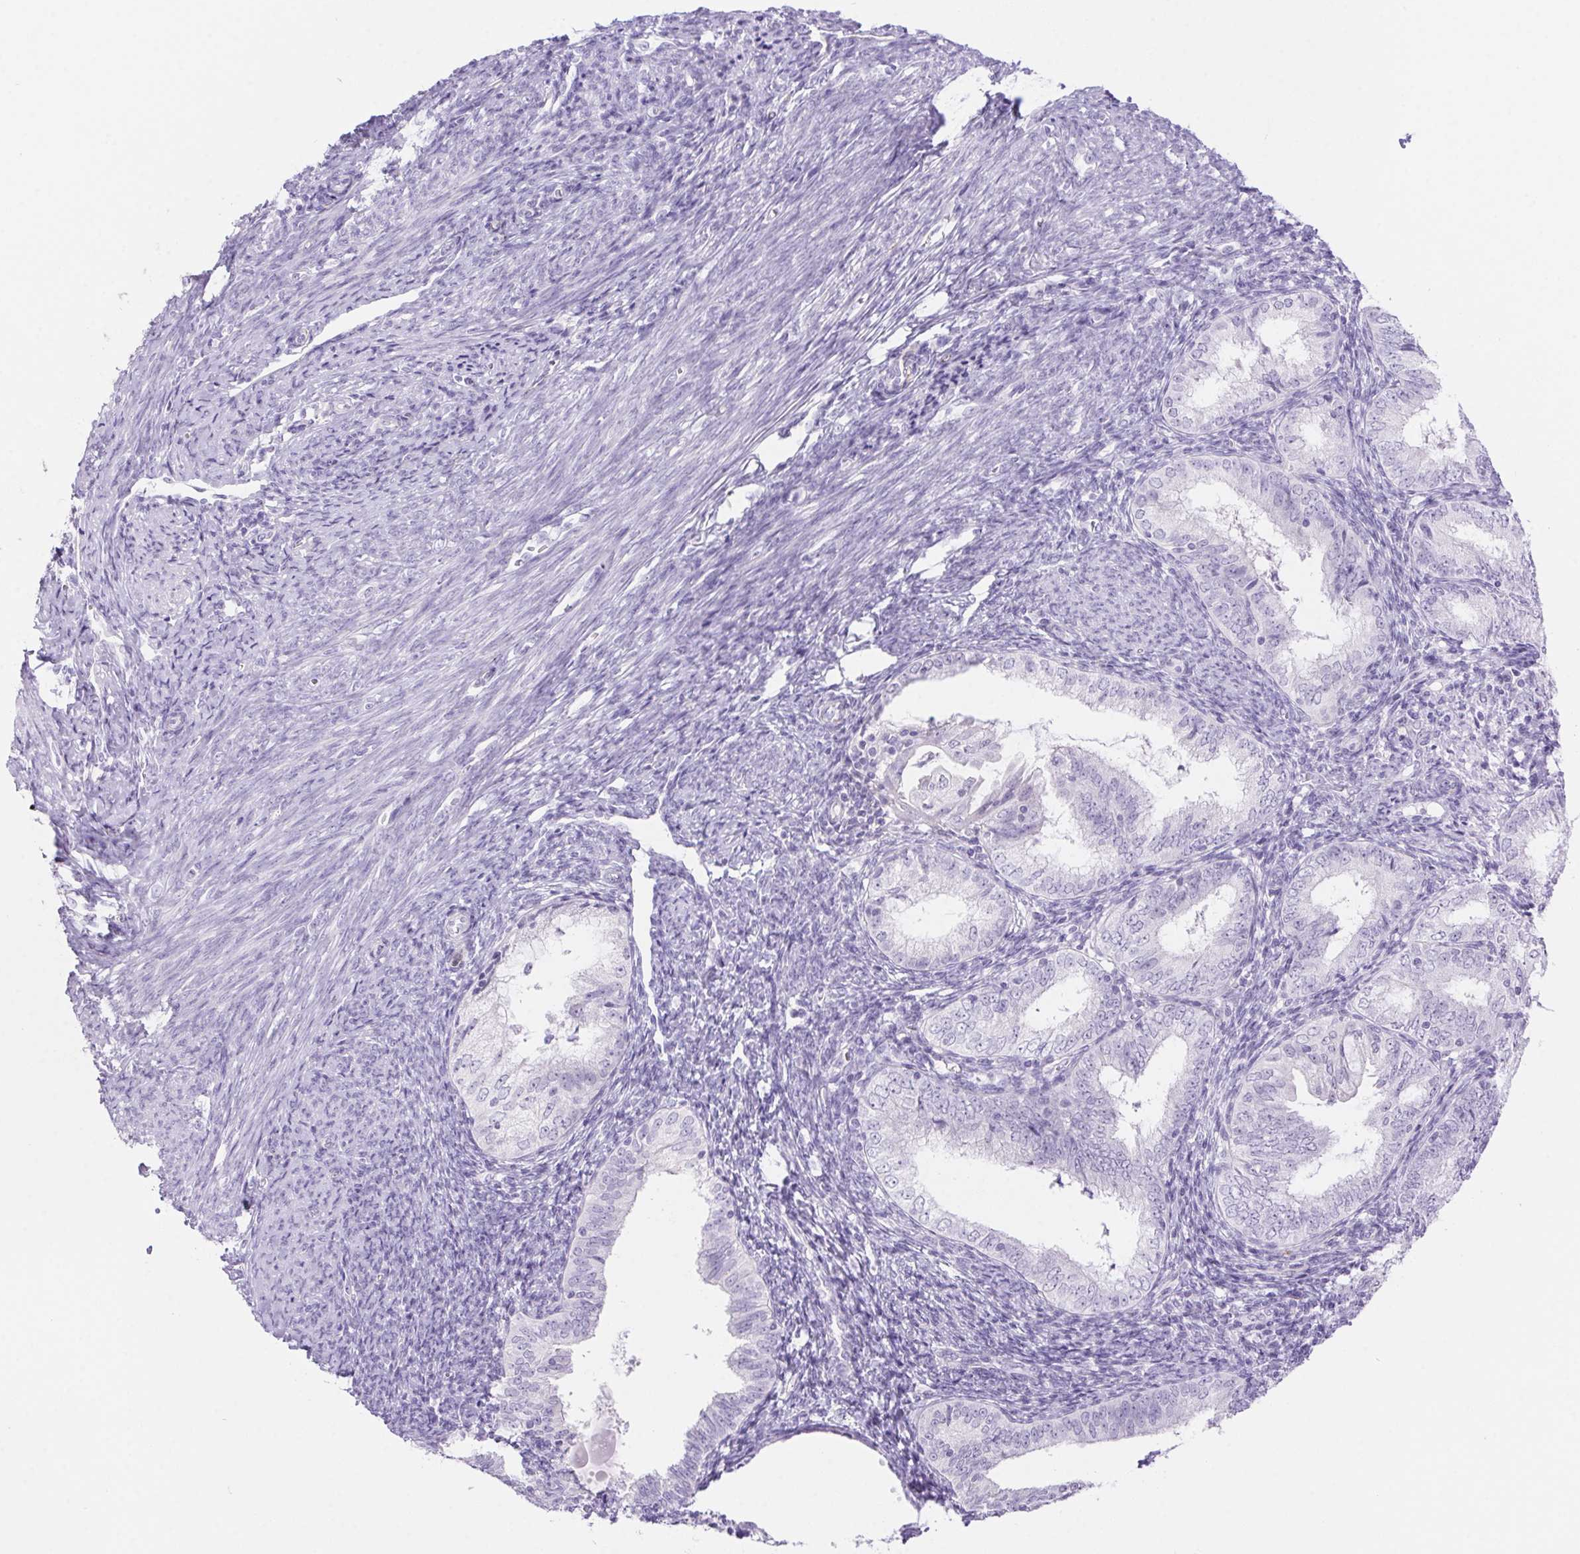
{"staining": {"intensity": "negative", "quantity": "none", "location": "none"}, "tissue": "endometrial cancer", "cell_type": "Tumor cells", "image_type": "cancer", "snomed": [{"axis": "morphology", "description": "Adenocarcinoma, NOS"}, {"axis": "topography", "description": "Endometrium"}], "caption": "Endometrial adenocarcinoma was stained to show a protein in brown. There is no significant staining in tumor cells.", "gene": "ERP27", "patient": {"sex": "female", "age": 55}}